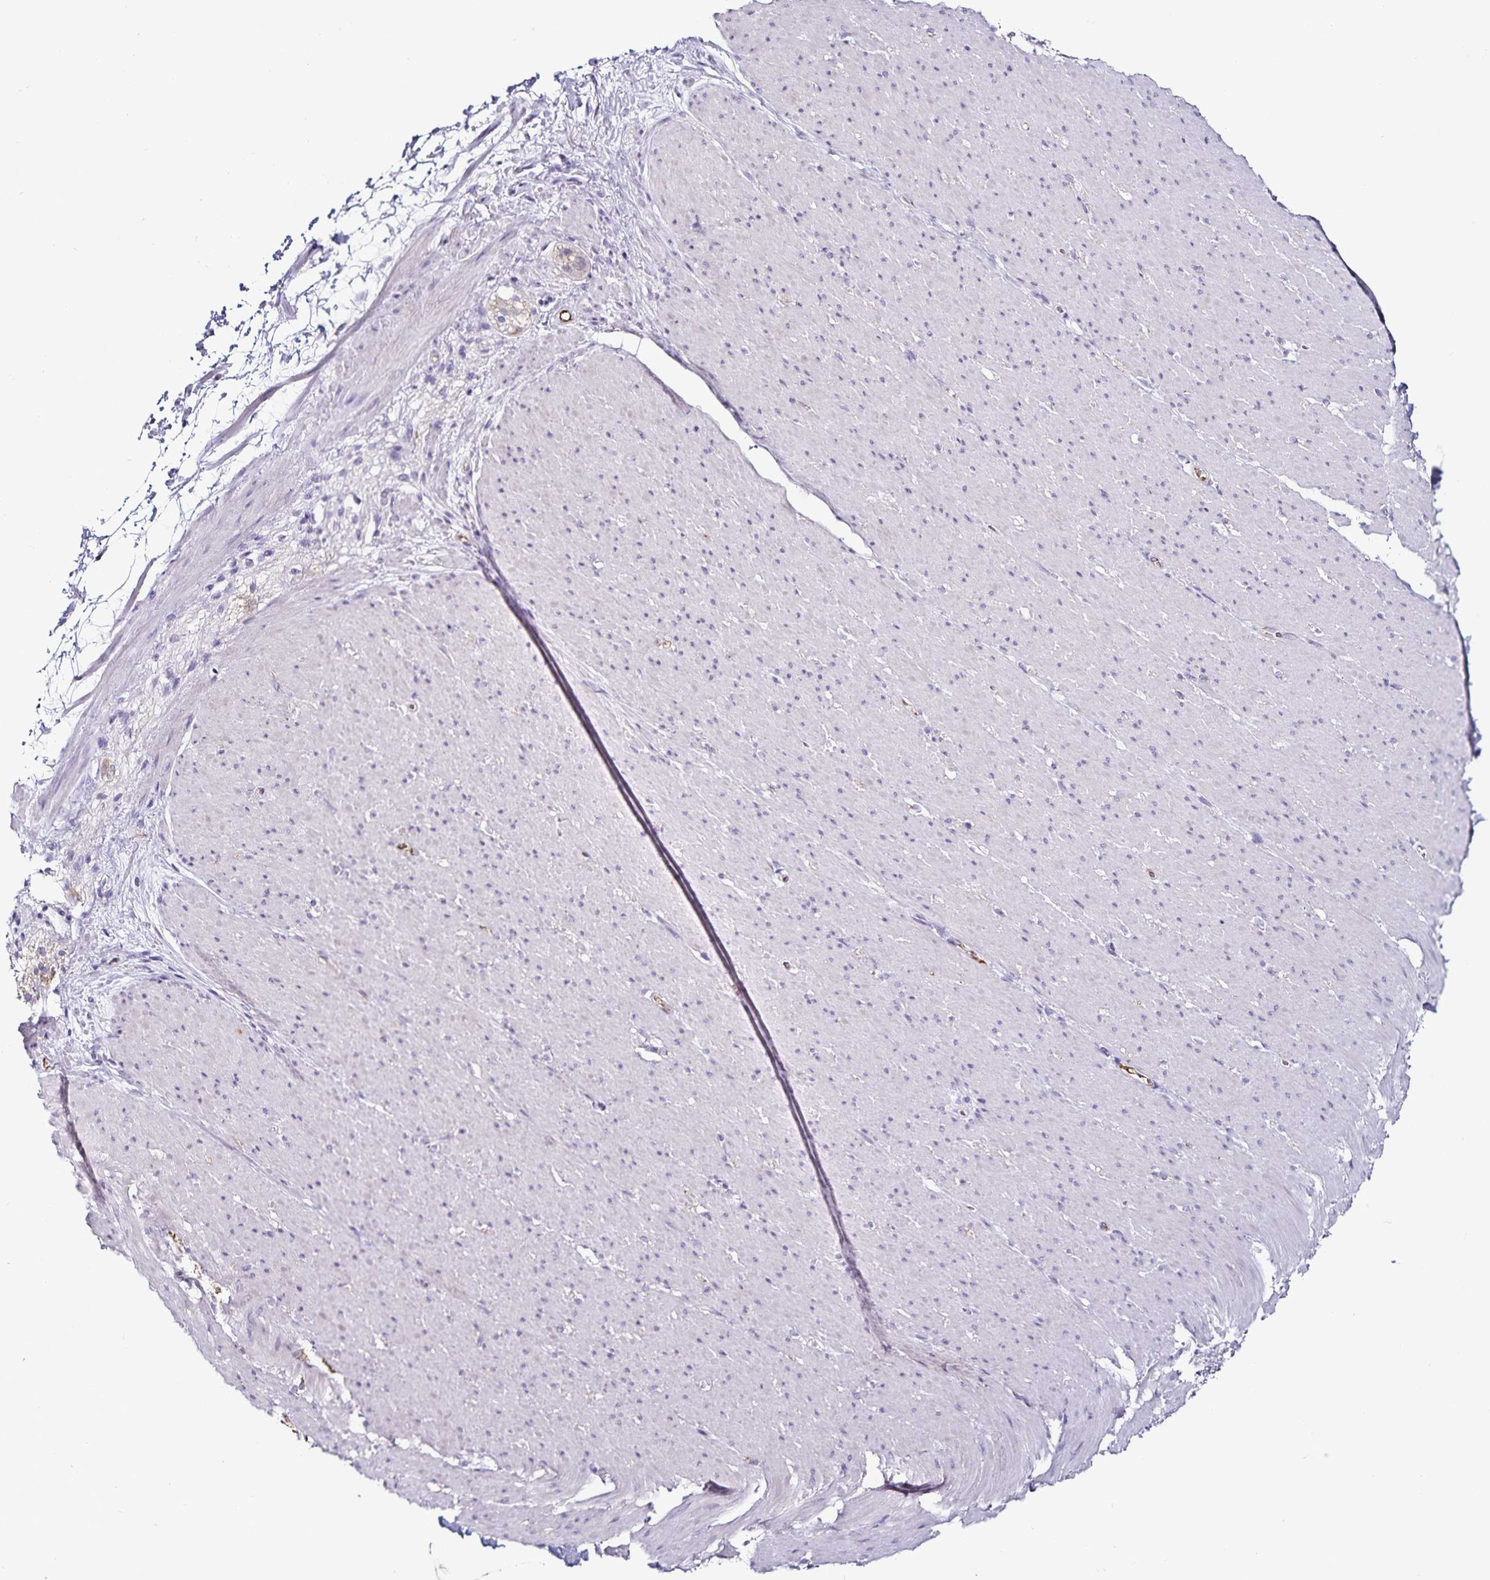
{"staining": {"intensity": "negative", "quantity": "none", "location": "none"}, "tissue": "smooth muscle", "cell_type": "Smooth muscle cells", "image_type": "normal", "snomed": [{"axis": "morphology", "description": "Normal tissue, NOS"}, {"axis": "topography", "description": "Smooth muscle"}, {"axis": "topography", "description": "Rectum"}], "caption": "The immunohistochemistry (IHC) image has no significant expression in smooth muscle cells of smooth muscle.", "gene": "TSPAN7", "patient": {"sex": "male", "age": 53}}